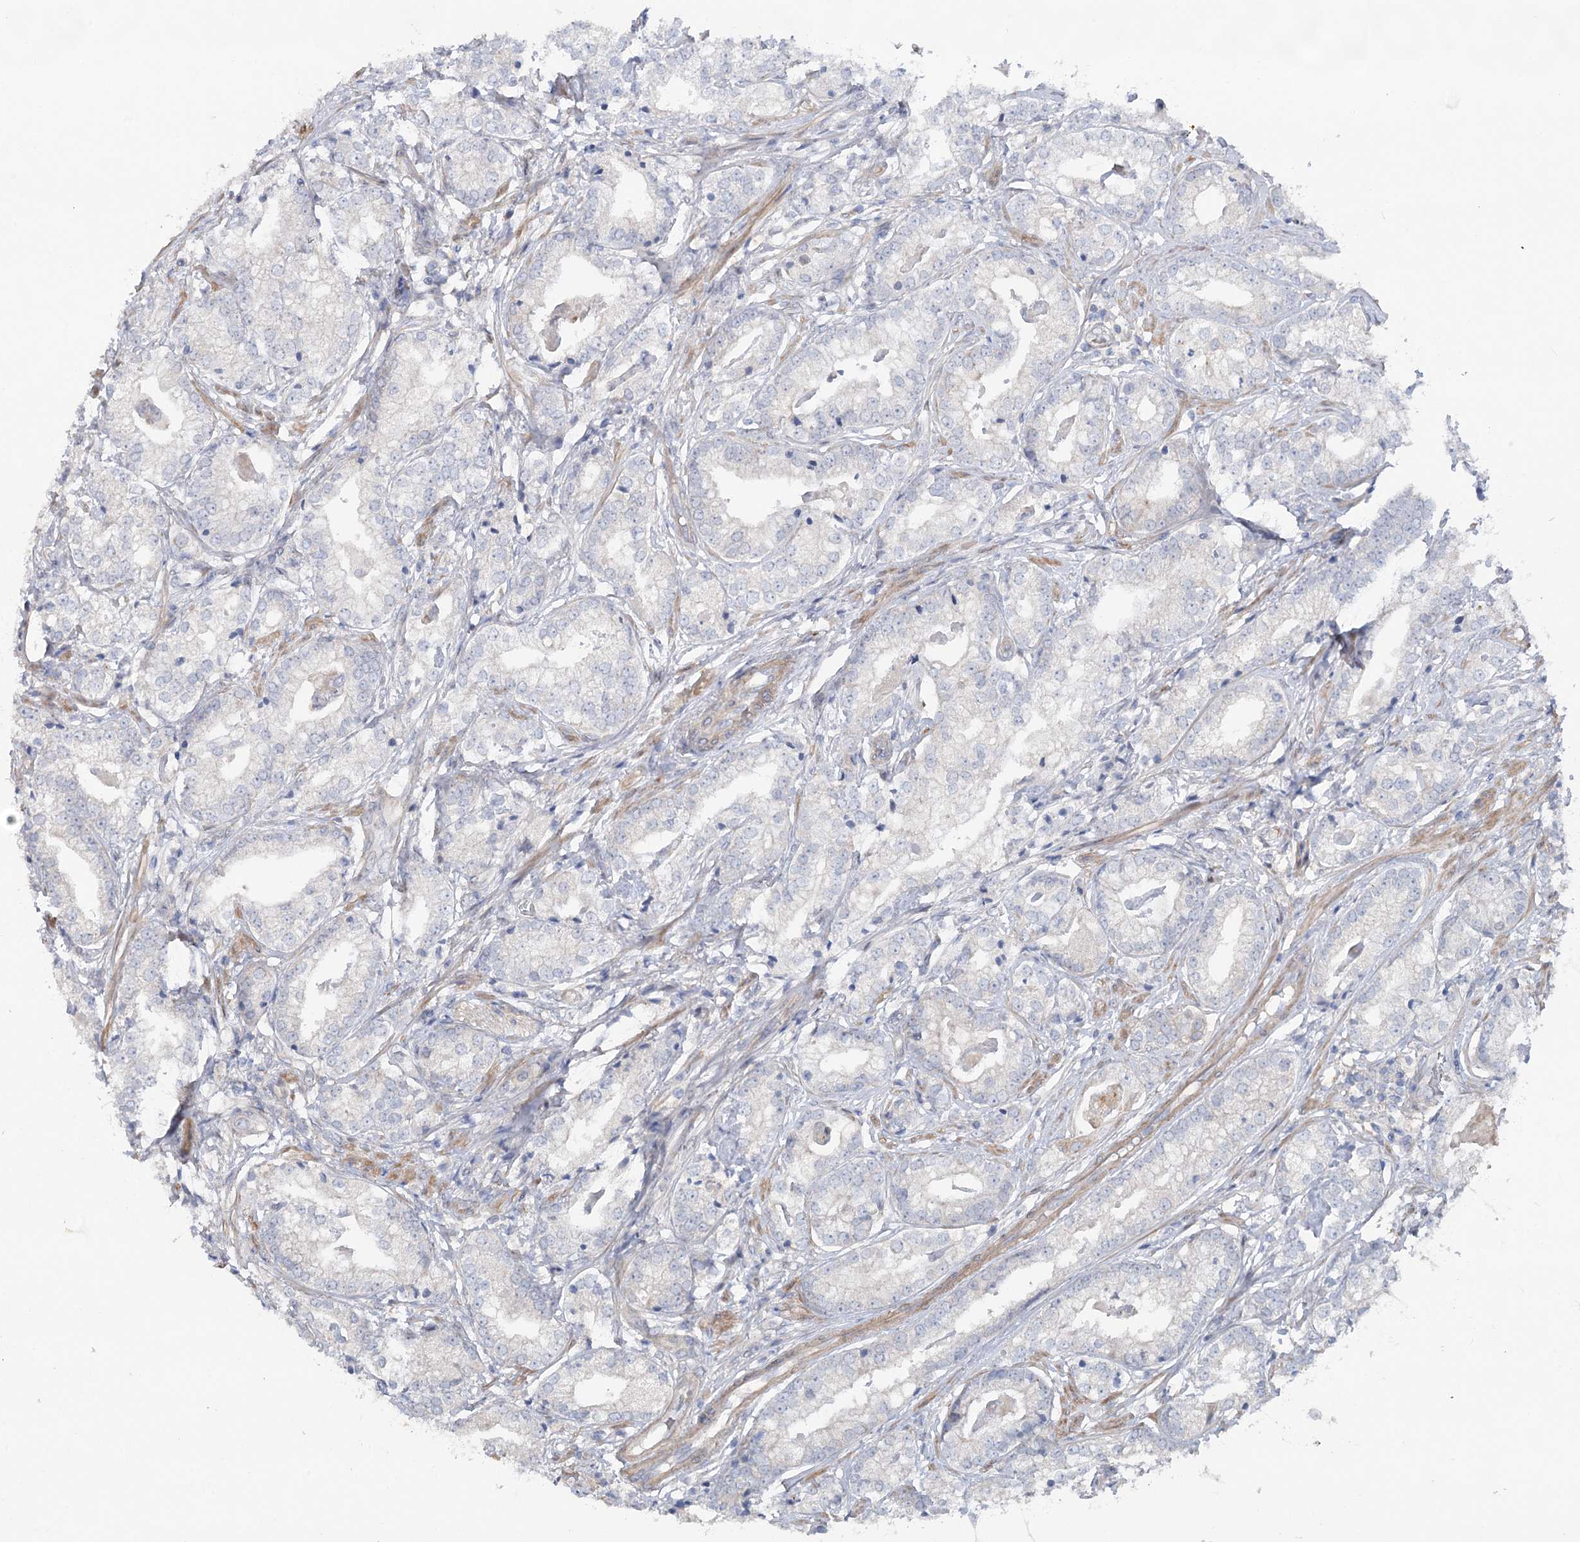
{"staining": {"intensity": "negative", "quantity": "none", "location": "none"}, "tissue": "prostate cancer", "cell_type": "Tumor cells", "image_type": "cancer", "snomed": [{"axis": "morphology", "description": "Adenocarcinoma, High grade"}, {"axis": "topography", "description": "Prostate"}], "caption": "Tumor cells show no significant protein staining in prostate cancer (high-grade adenocarcinoma). (DAB IHC, high magnification).", "gene": "SCN11A", "patient": {"sex": "male", "age": 69}}